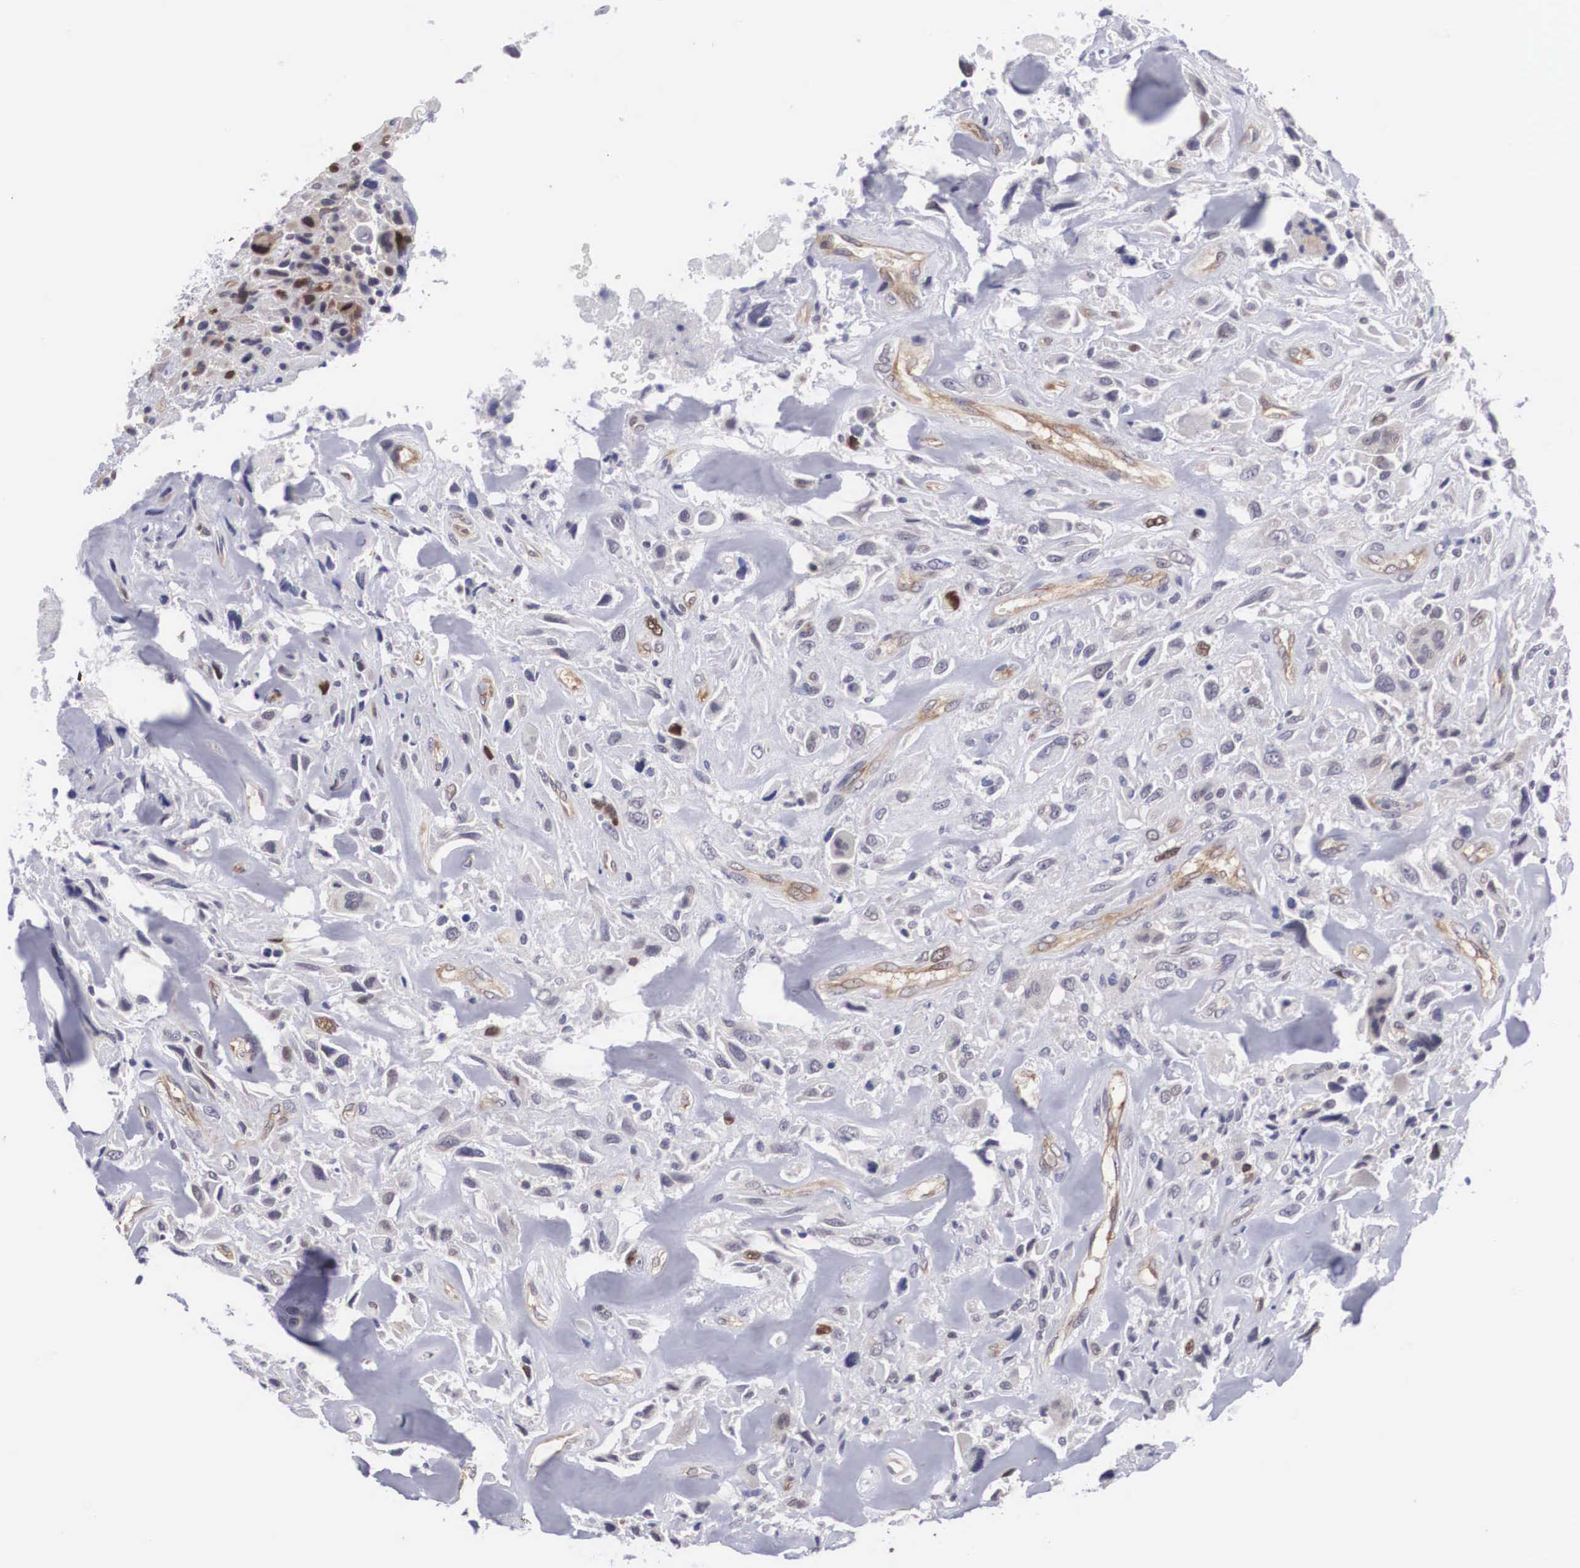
{"staining": {"intensity": "weak", "quantity": "<25%", "location": "cytoplasmic/membranous,nuclear"}, "tissue": "breast cancer", "cell_type": "Tumor cells", "image_type": "cancer", "snomed": [{"axis": "morphology", "description": "Neoplasm, malignant, NOS"}, {"axis": "topography", "description": "Breast"}], "caption": "The immunohistochemistry histopathology image has no significant staining in tumor cells of breast malignant neoplasm tissue.", "gene": "MAST4", "patient": {"sex": "female", "age": 50}}